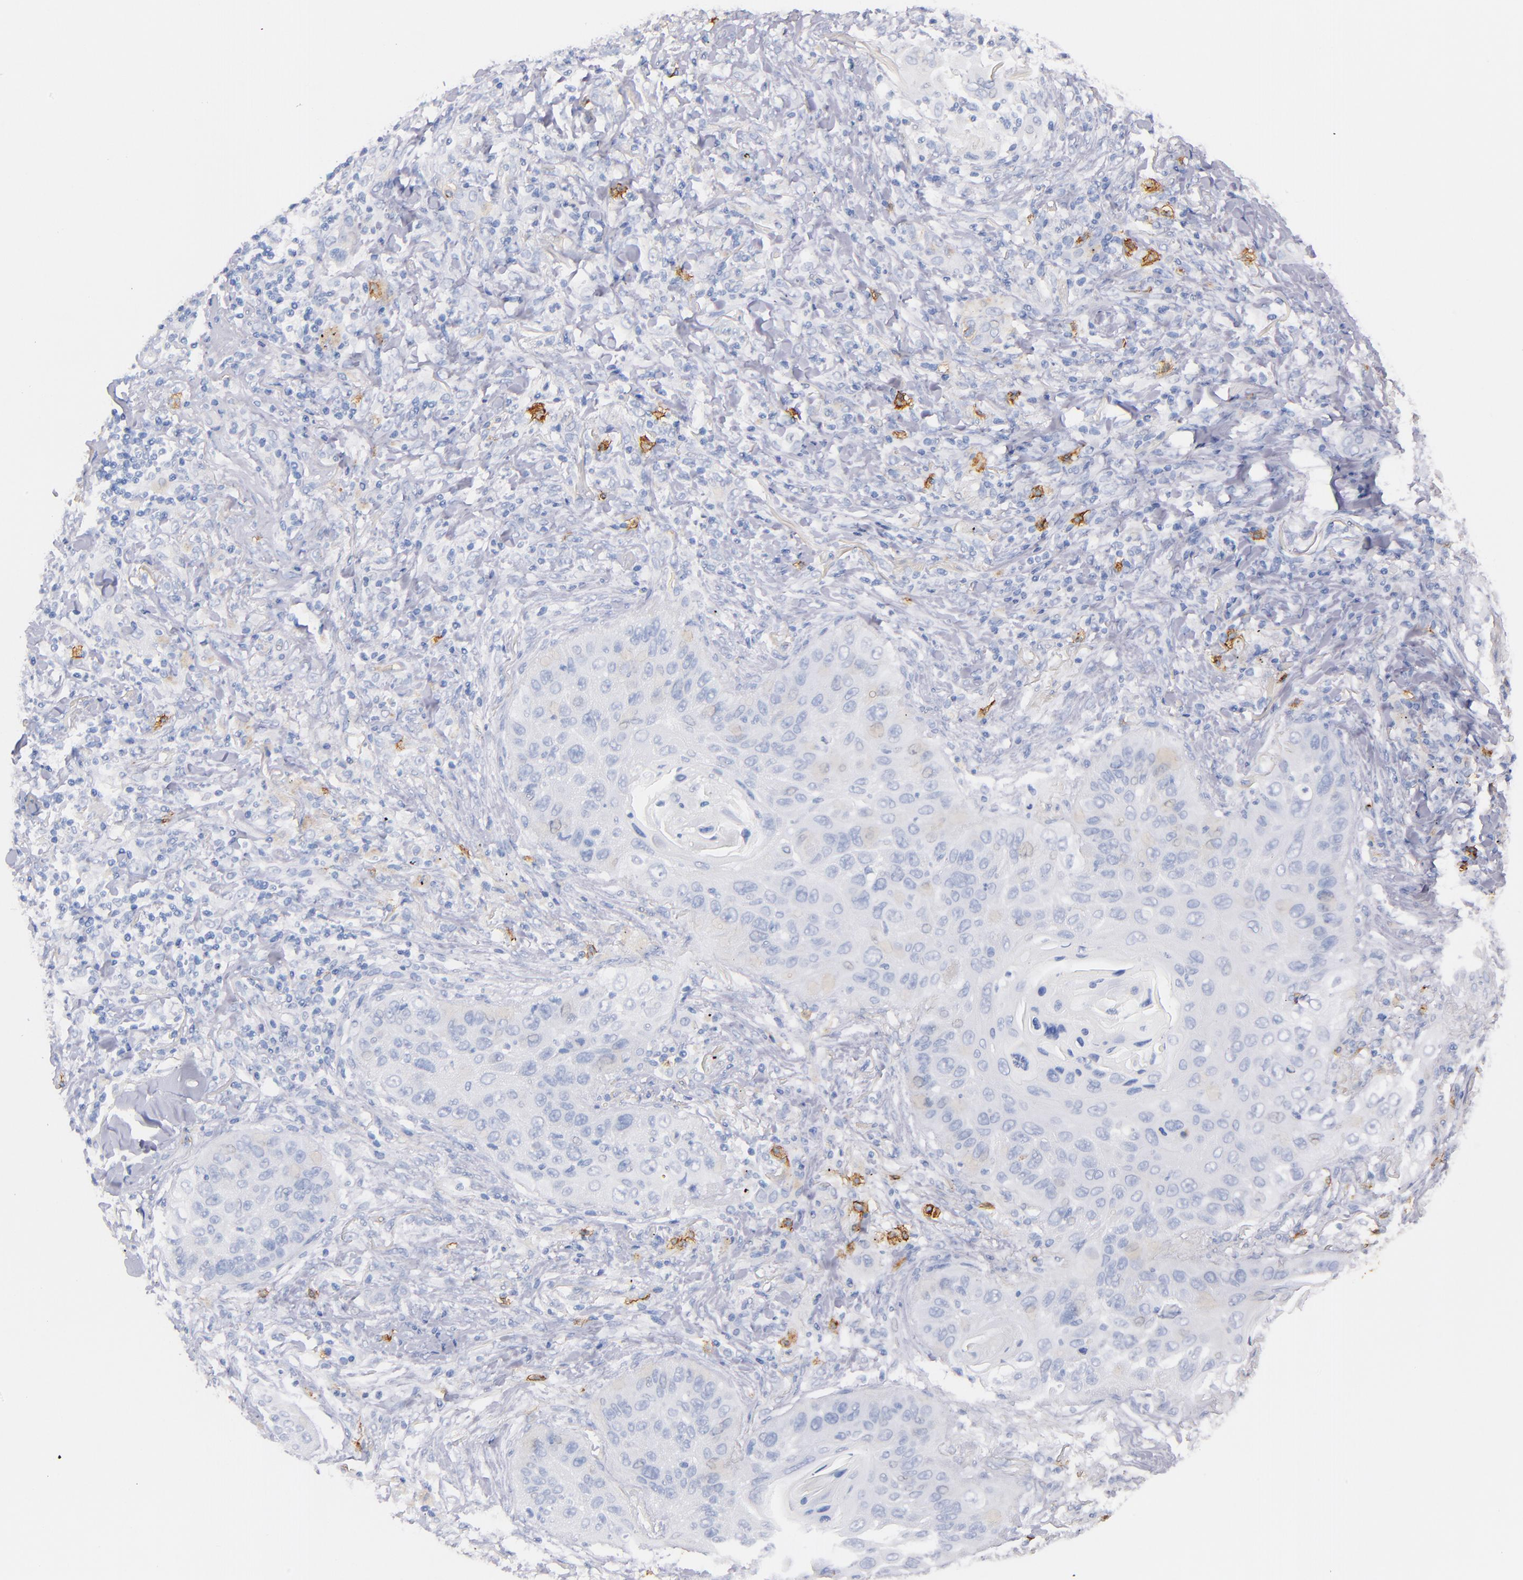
{"staining": {"intensity": "negative", "quantity": "none", "location": "none"}, "tissue": "lung cancer", "cell_type": "Tumor cells", "image_type": "cancer", "snomed": [{"axis": "morphology", "description": "Squamous cell carcinoma, NOS"}, {"axis": "topography", "description": "Lung"}], "caption": "There is no significant expression in tumor cells of lung squamous cell carcinoma.", "gene": "KIT", "patient": {"sex": "female", "age": 67}}